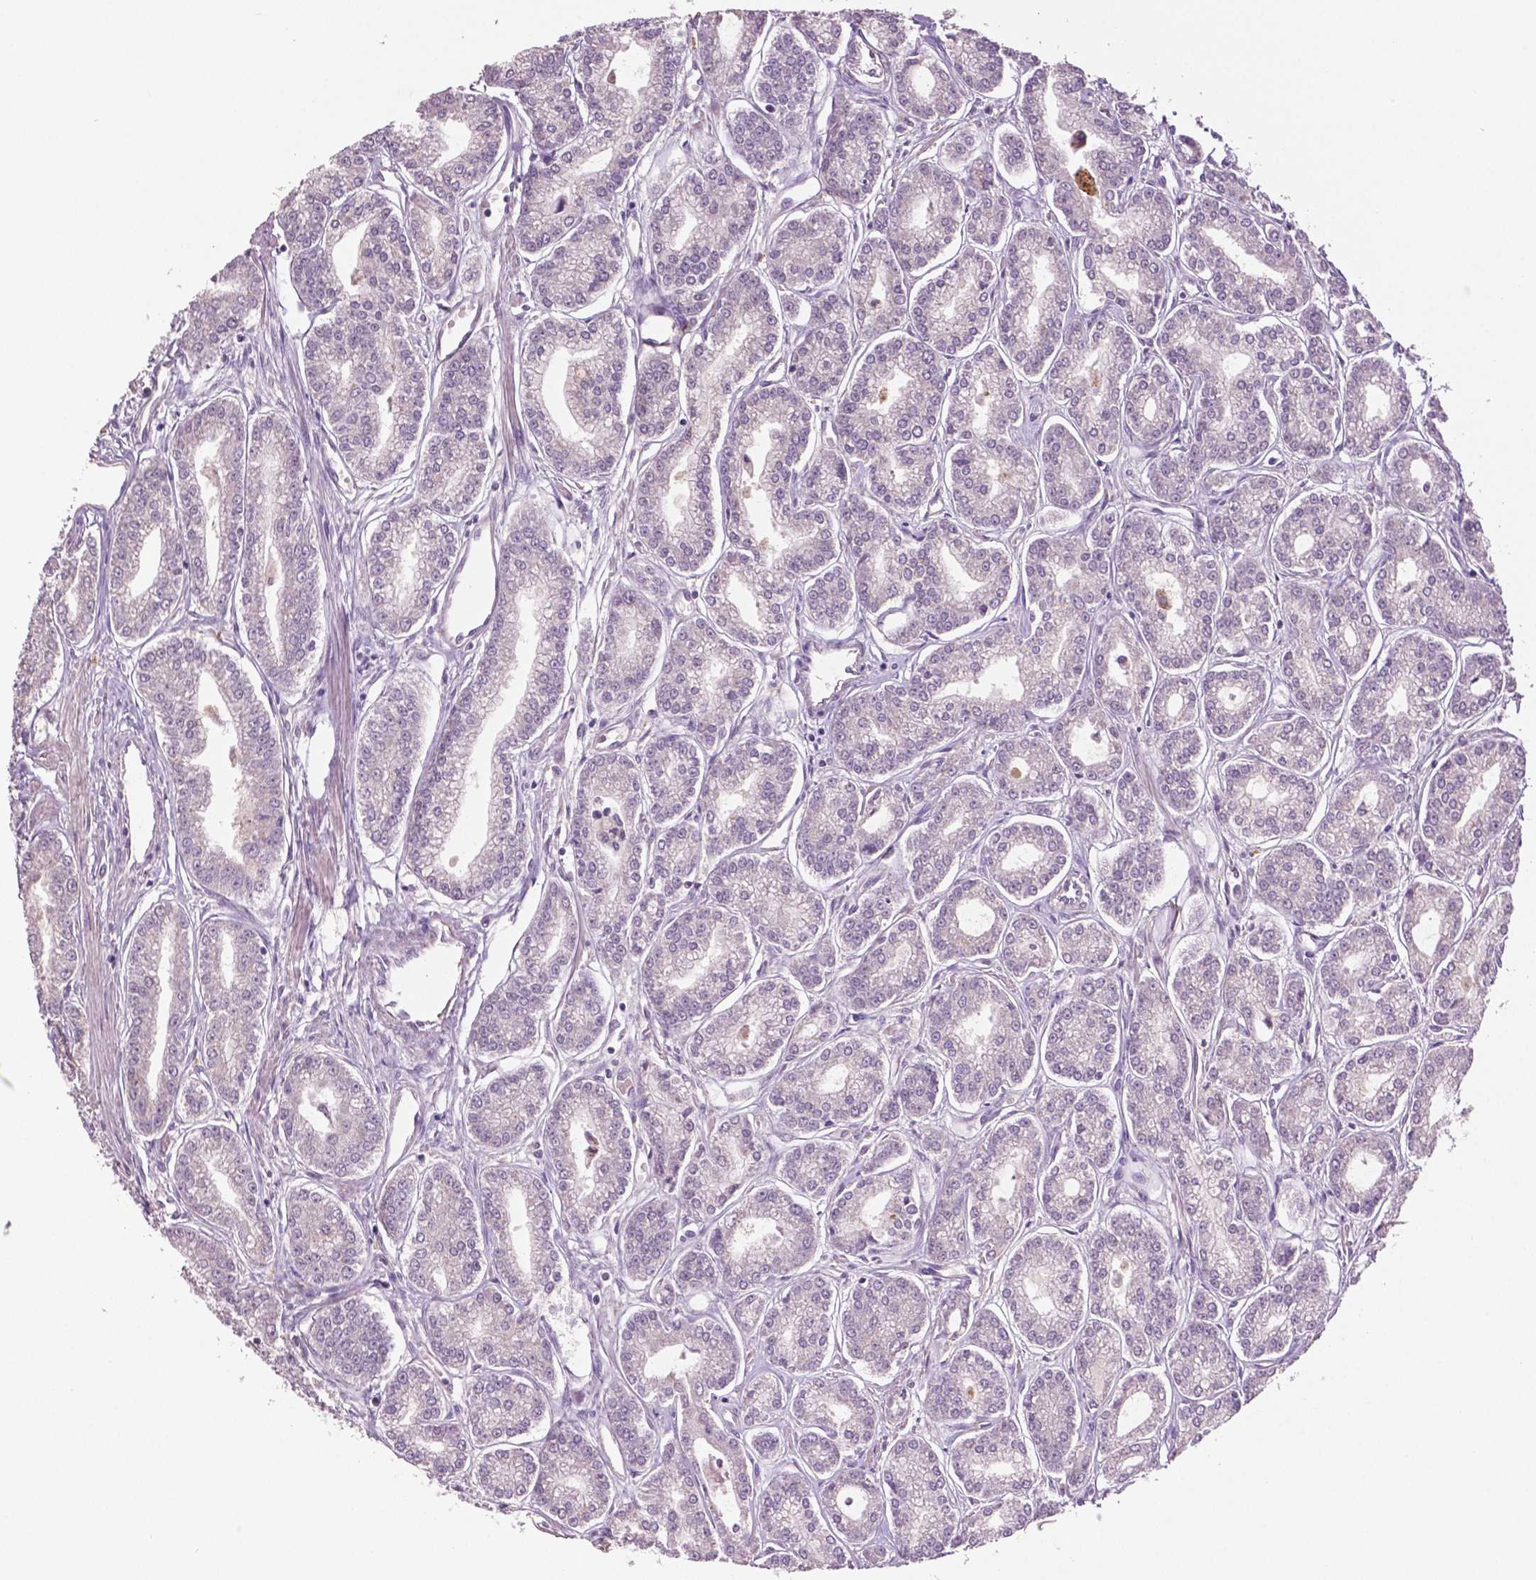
{"staining": {"intensity": "negative", "quantity": "none", "location": "none"}, "tissue": "prostate cancer", "cell_type": "Tumor cells", "image_type": "cancer", "snomed": [{"axis": "morphology", "description": "Adenocarcinoma, NOS"}, {"axis": "topography", "description": "Prostate"}], "caption": "Immunohistochemical staining of prostate cancer (adenocarcinoma) shows no significant staining in tumor cells.", "gene": "MKI67", "patient": {"sex": "male", "age": 71}}